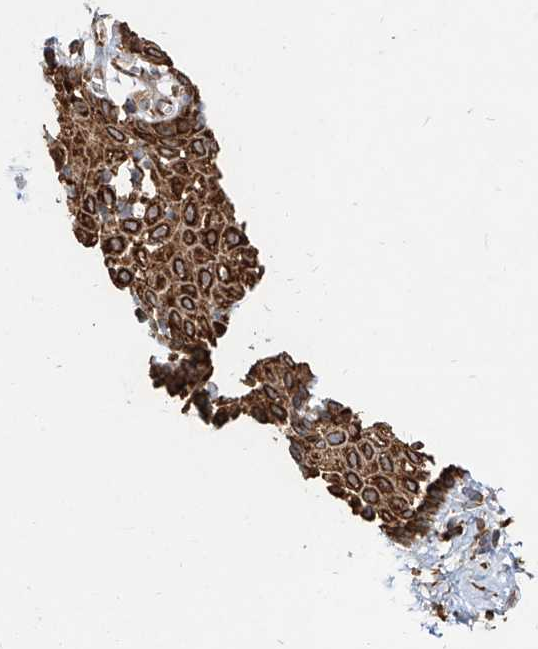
{"staining": {"intensity": "strong", "quantity": ">75%", "location": "cytoplasmic/membranous"}, "tissue": "vagina", "cell_type": "Squamous epithelial cells", "image_type": "normal", "snomed": [{"axis": "morphology", "description": "Normal tissue, NOS"}, {"axis": "topography", "description": "Vagina"}], "caption": "The immunohistochemical stain labels strong cytoplasmic/membranous expression in squamous epithelial cells of unremarkable vagina. The staining was performed using DAB to visualize the protein expression in brown, while the nuclei were stained in blue with hematoxylin (Magnification: 20x).", "gene": "RPS25", "patient": {"sex": "female", "age": 32}}